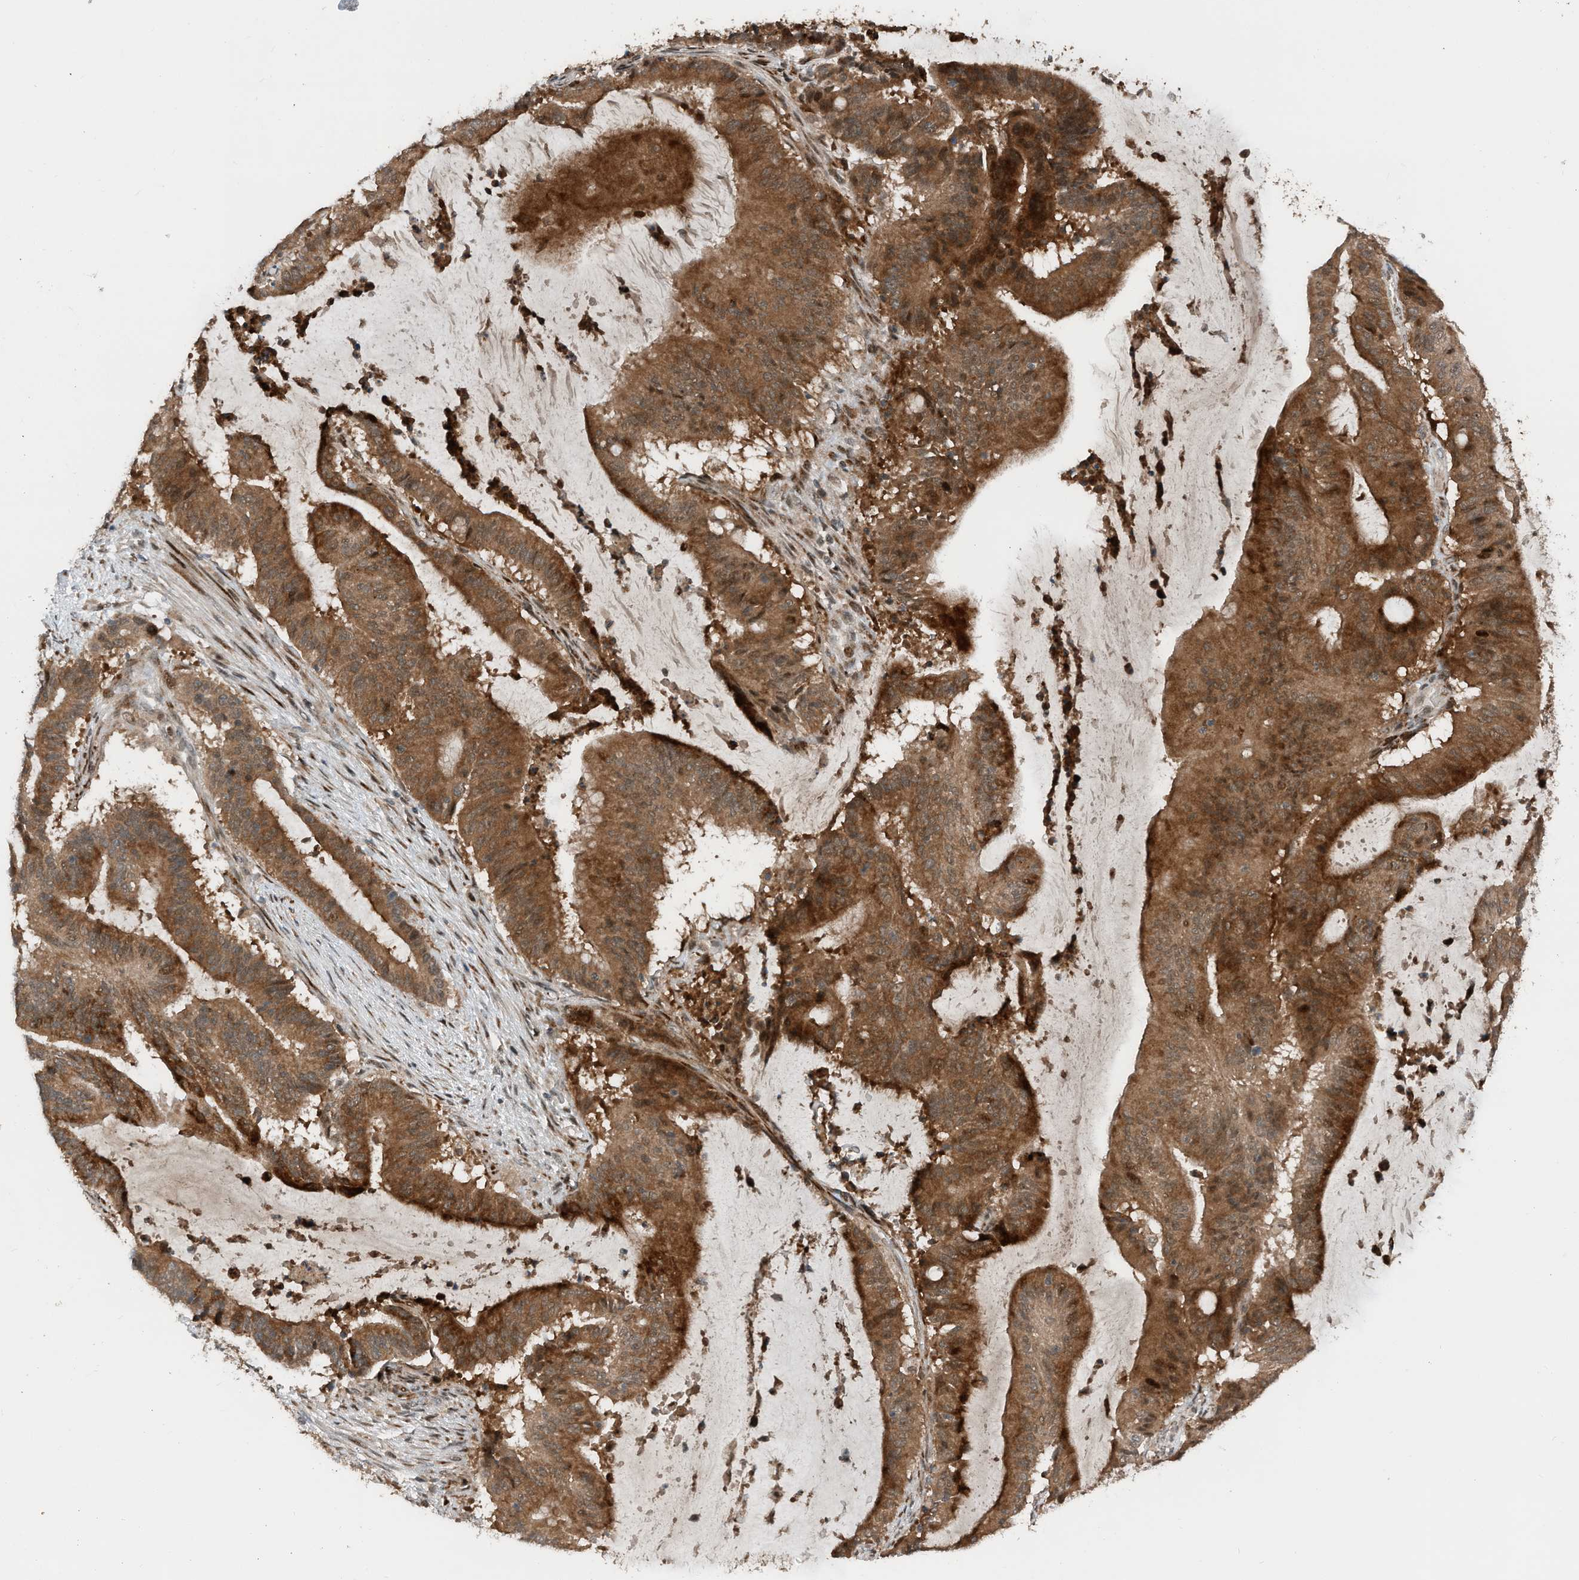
{"staining": {"intensity": "moderate", "quantity": ">75%", "location": "cytoplasmic/membranous,nuclear"}, "tissue": "liver cancer", "cell_type": "Tumor cells", "image_type": "cancer", "snomed": [{"axis": "morphology", "description": "Normal tissue, NOS"}, {"axis": "morphology", "description": "Cholangiocarcinoma"}, {"axis": "topography", "description": "Liver"}, {"axis": "topography", "description": "Peripheral nerve tissue"}], "caption": "Protein expression by immunohistochemistry (IHC) reveals moderate cytoplasmic/membranous and nuclear expression in approximately >75% of tumor cells in liver cancer.", "gene": "RMND1", "patient": {"sex": "female", "age": 73}}